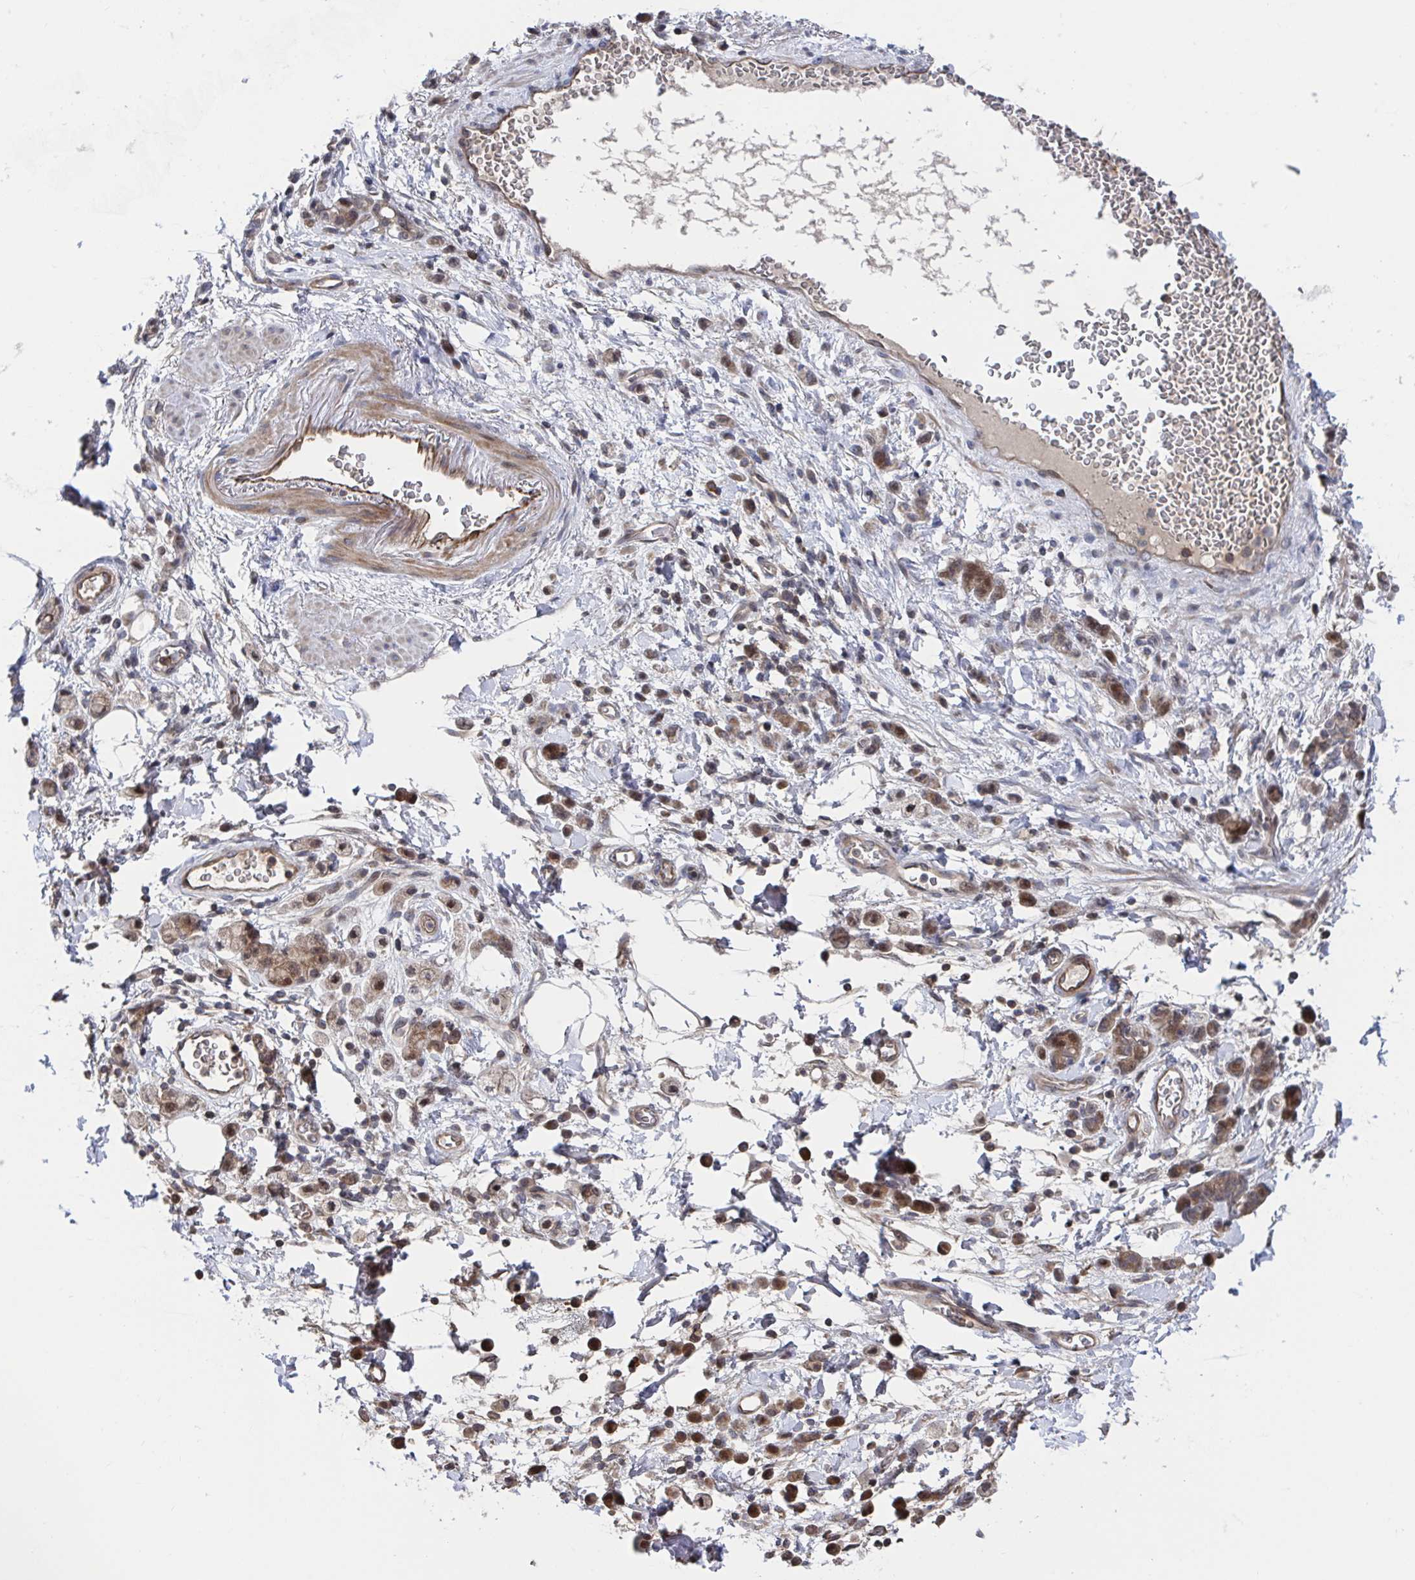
{"staining": {"intensity": "moderate", "quantity": ">75%", "location": "cytoplasmic/membranous"}, "tissue": "stomach cancer", "cell_type": "Tumor cells", "image_type": "cancer", "snomed": [{"axis": "morphology", "description": "Adenocarcinoma, NOS"}, {"axis": "topography", "description": "Stomach"}], "caption": "The micrograph exhibits a brown stain indicating the presence of a protein in the cytoplasmic/membranous of tumor cells in stomach cancer (adenocarcinoma).", "gene": "DHRS12", "patient": {"sex": "male", "age": 77}}